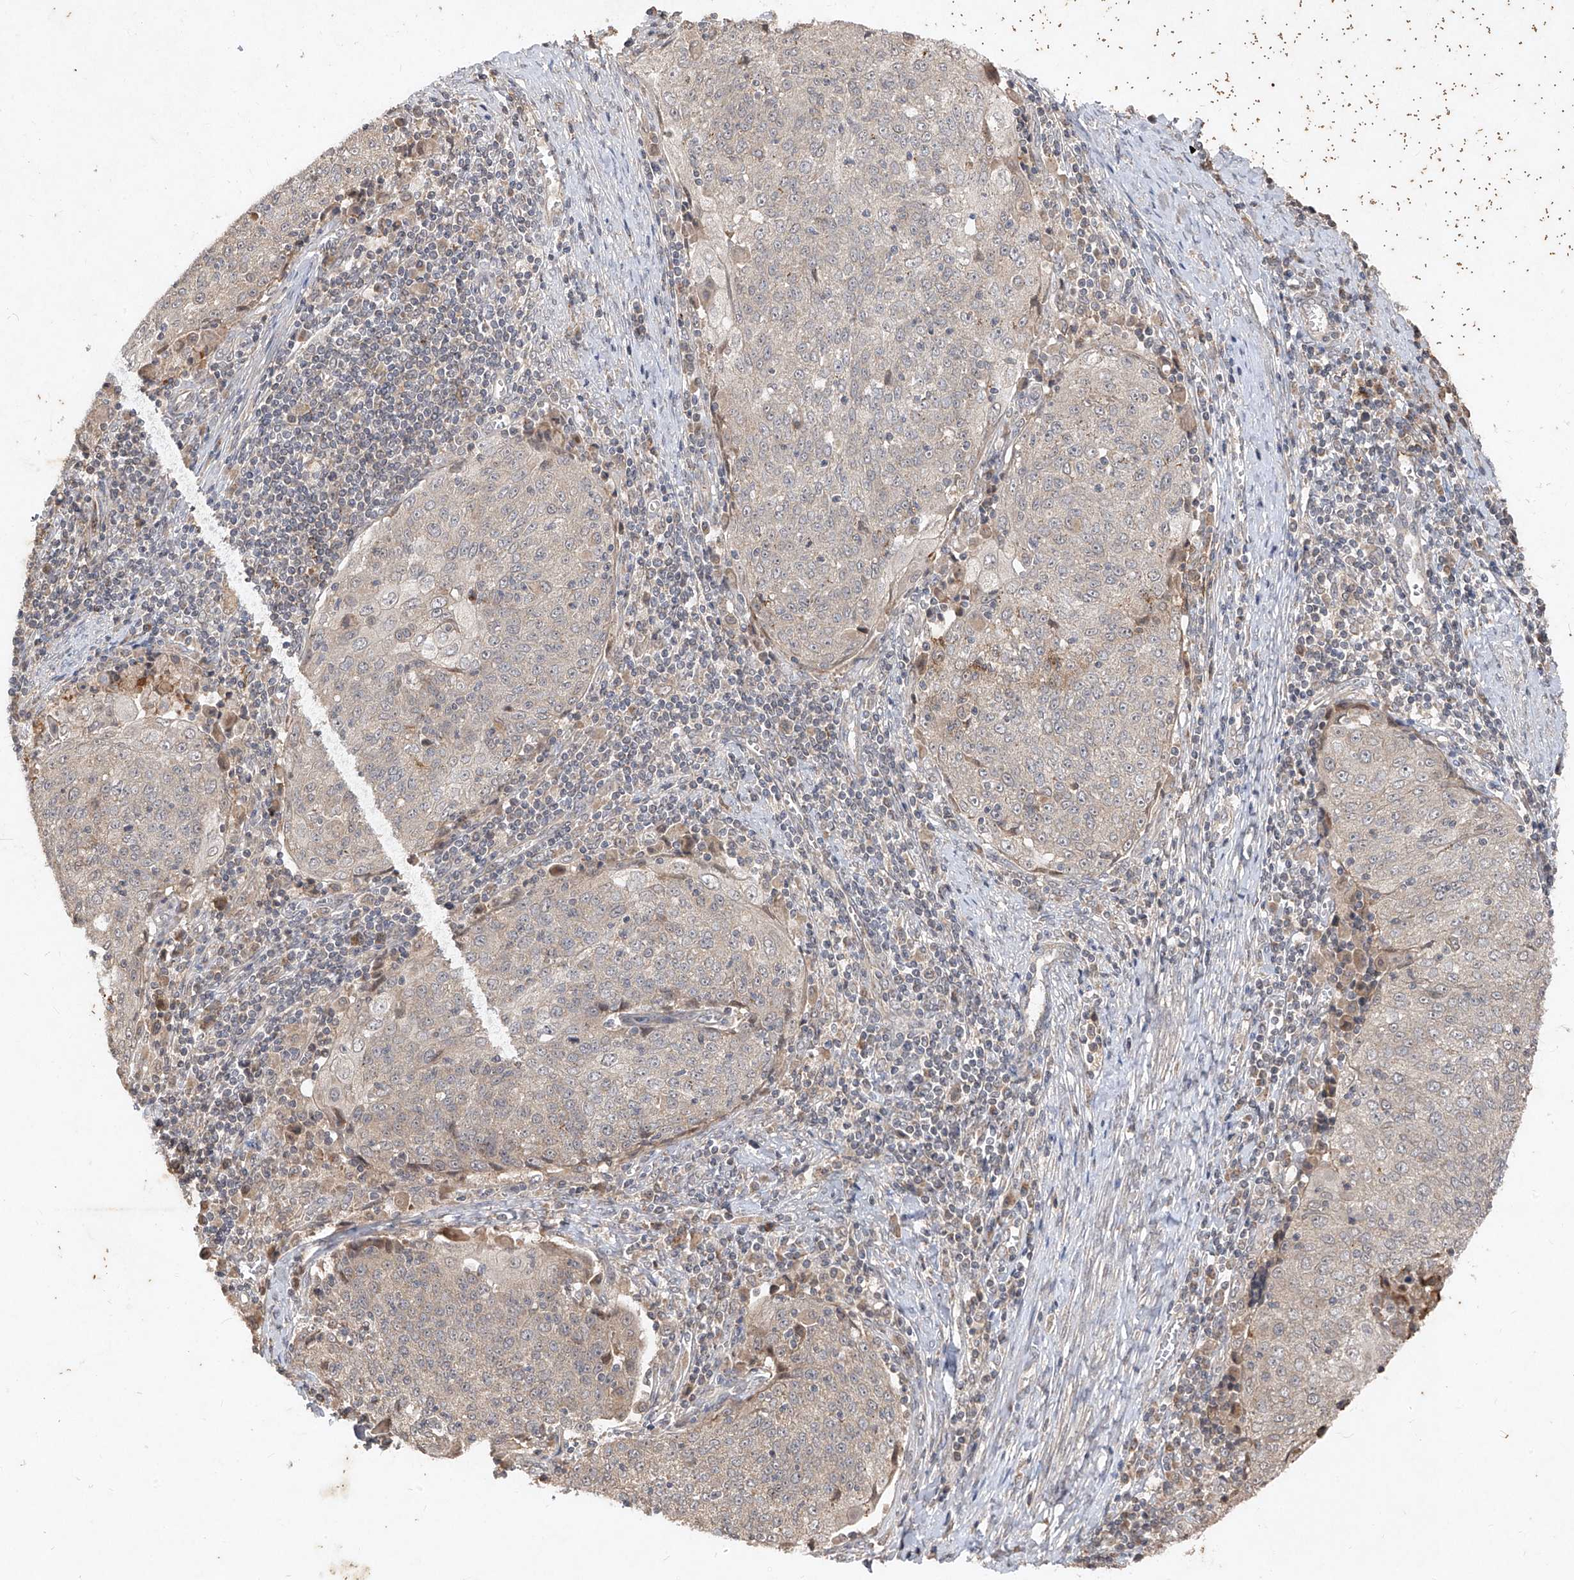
{"staining": {"intensity": "weak", "quantity": "<25%", "location": "cytoplasmic/membranous"}, "tissue": "cervical cancer", "cell_type": "Tumor cells", "image_type": "cancer", "snomed": [{"axis": "morphology", "description": "Squamous cell carcinoma, NOS"}, {"axis": "topography", "description": "Cervix"}], "caption": "Tumor cells show no significant protein expression in cervical squamous cell carcinoma.", "gene": "ABCD3", "patient": {"sex": "female", "age": 48}}